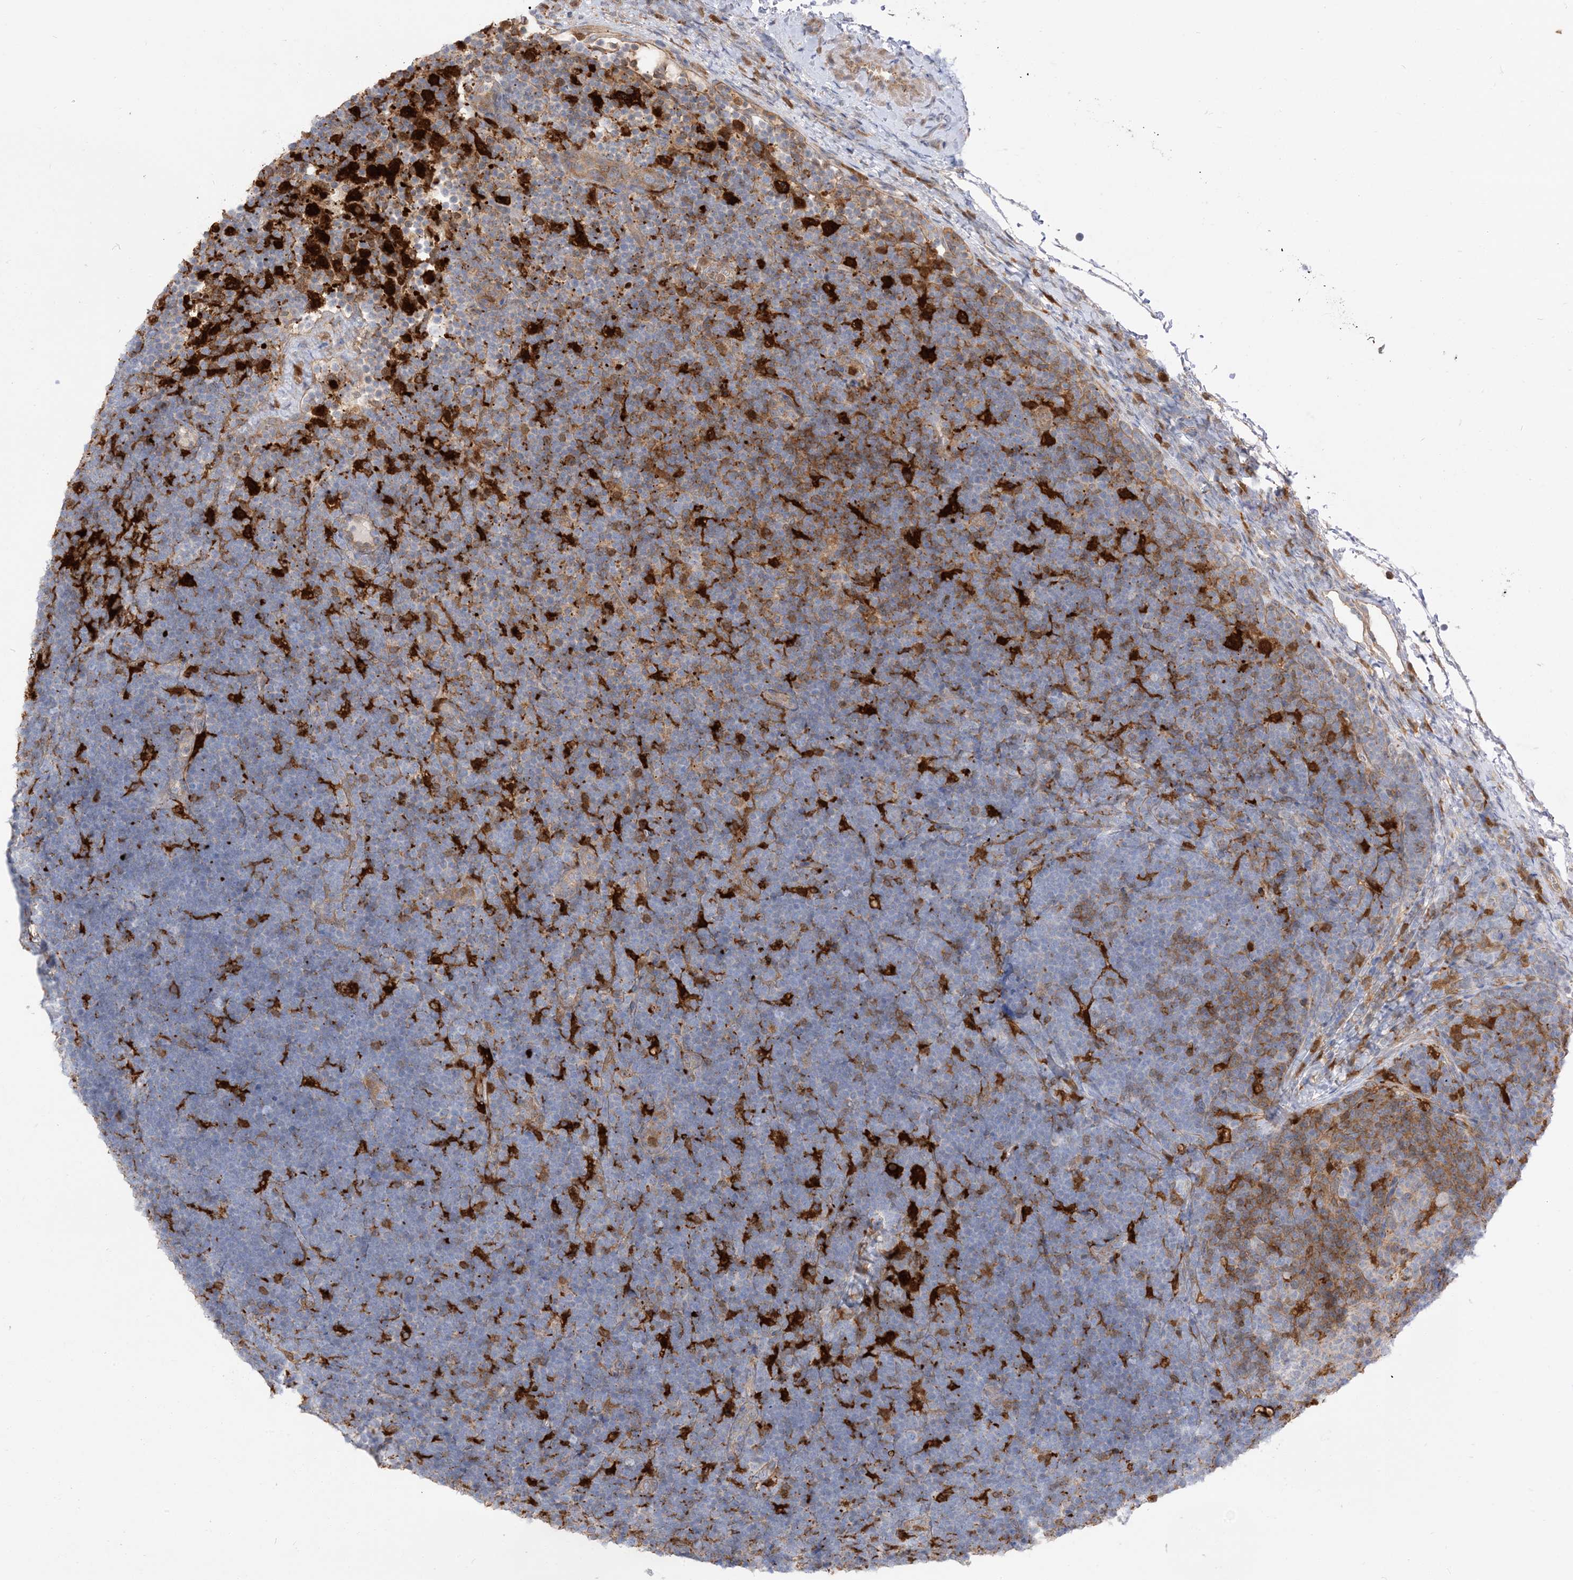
{"staining": {"intensity": "negative", "quantity": "none", "location": "none"}, "tissue": "lymphoma", "cell_type": "Tumor cells", "image_type": "cancer", "snomed": [{"axis": "morphology", "description": "Malignant lymphoma, non-Hodgkin's type, High grade"}, {"axis": "topography", "description": "Lymph node"}], "caption": "Immunohistochemistry (IHC) image of neoplastic tissue: lymphoma stained with DAB demonstrates no significant protein positivity in tumor cells.", "gene": "NAGK", "patient": {"sex": "male", "age": 13}}